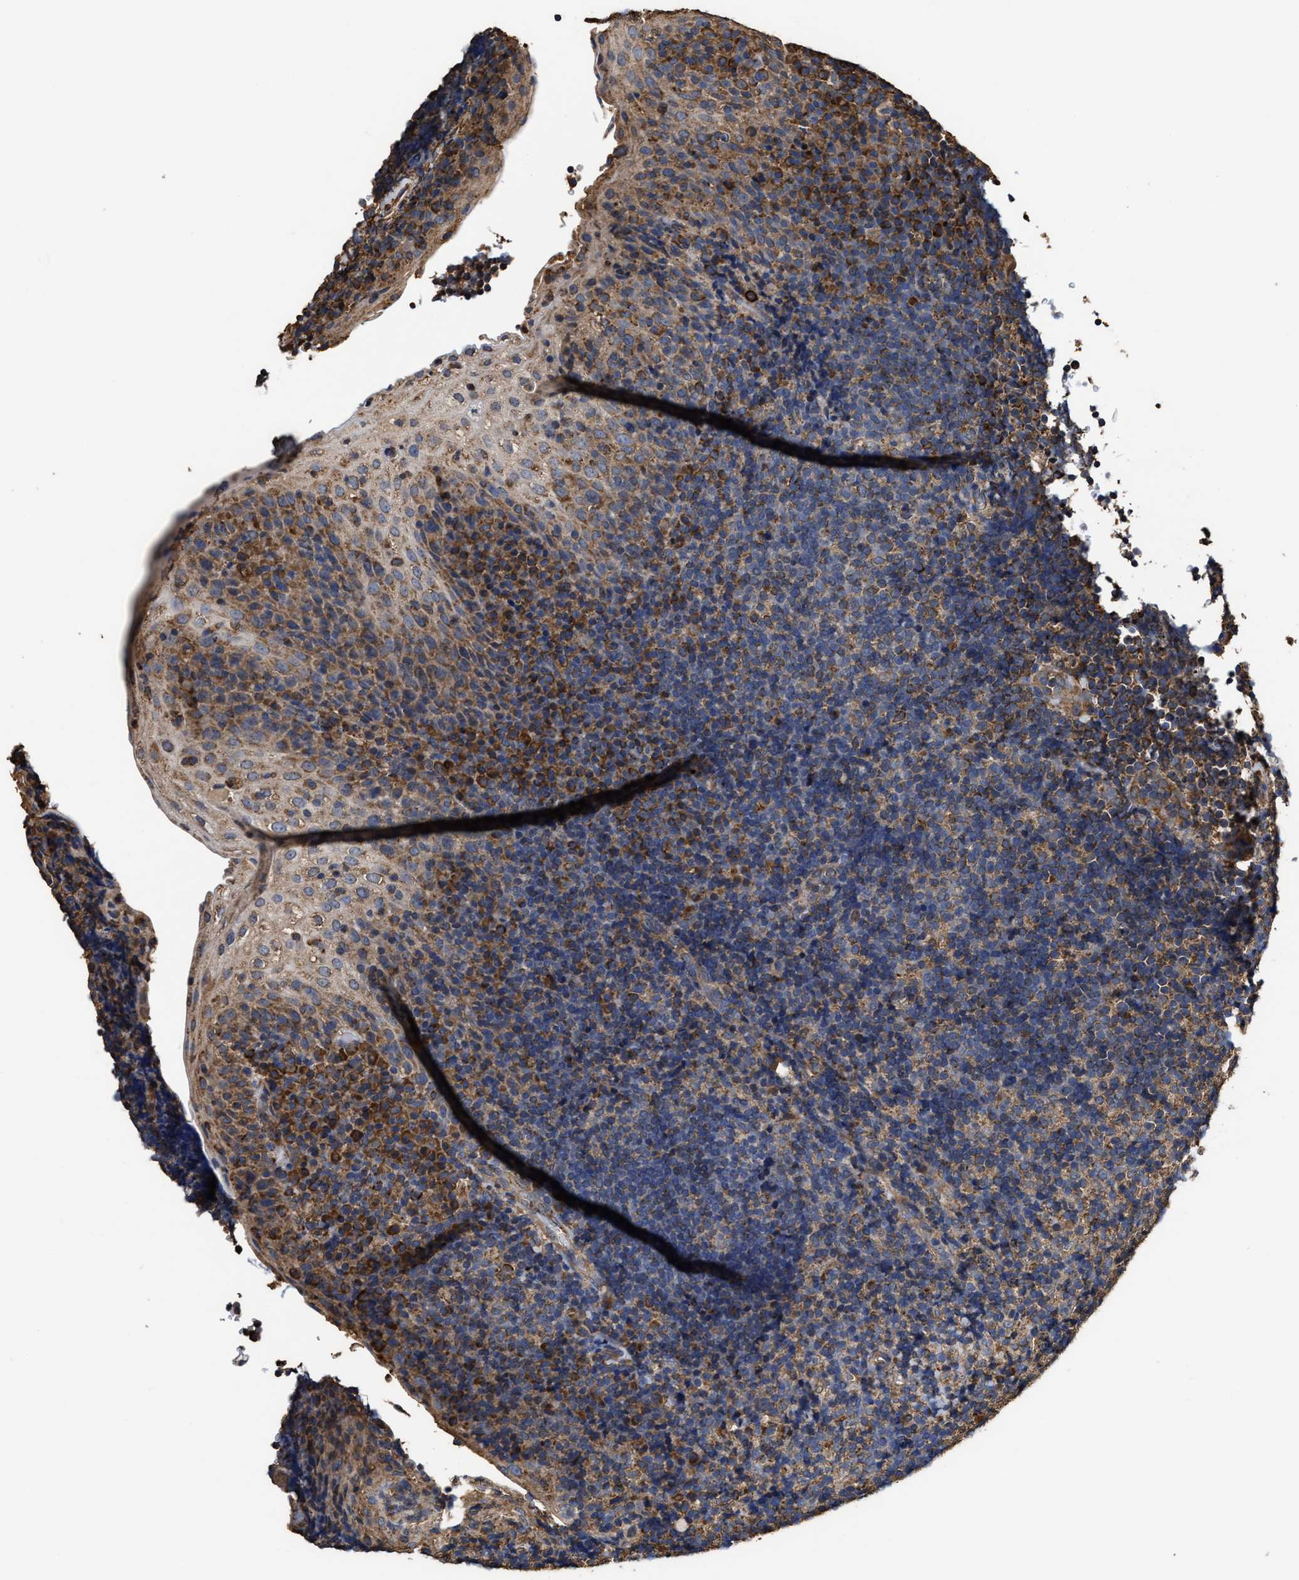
{"staining": {"intensity": "moderate", "quantity": "<25%", "location": "cytoplasmic/membranous"}, "tissue": "tonsil", "cell_type": "Germinal center cells", "image_type": "normal", "snomed": [{"axis": "morphology", "description": "Normal tissue, NOS"}, {"axis": "topography", "description": "Tonsil"}], "caption": "A high-resolution micrograph shows immunohistochemistry staining of unremarkable tonsil, which reveals moderate cytoplasmic/membranous expression in approximately <25% of germinal center cells. (DAB IHC, brown staining for protein, blue staining for nuclei).", "gene": "SFXN4", "patient": {"sex": "male", "age": 37}}